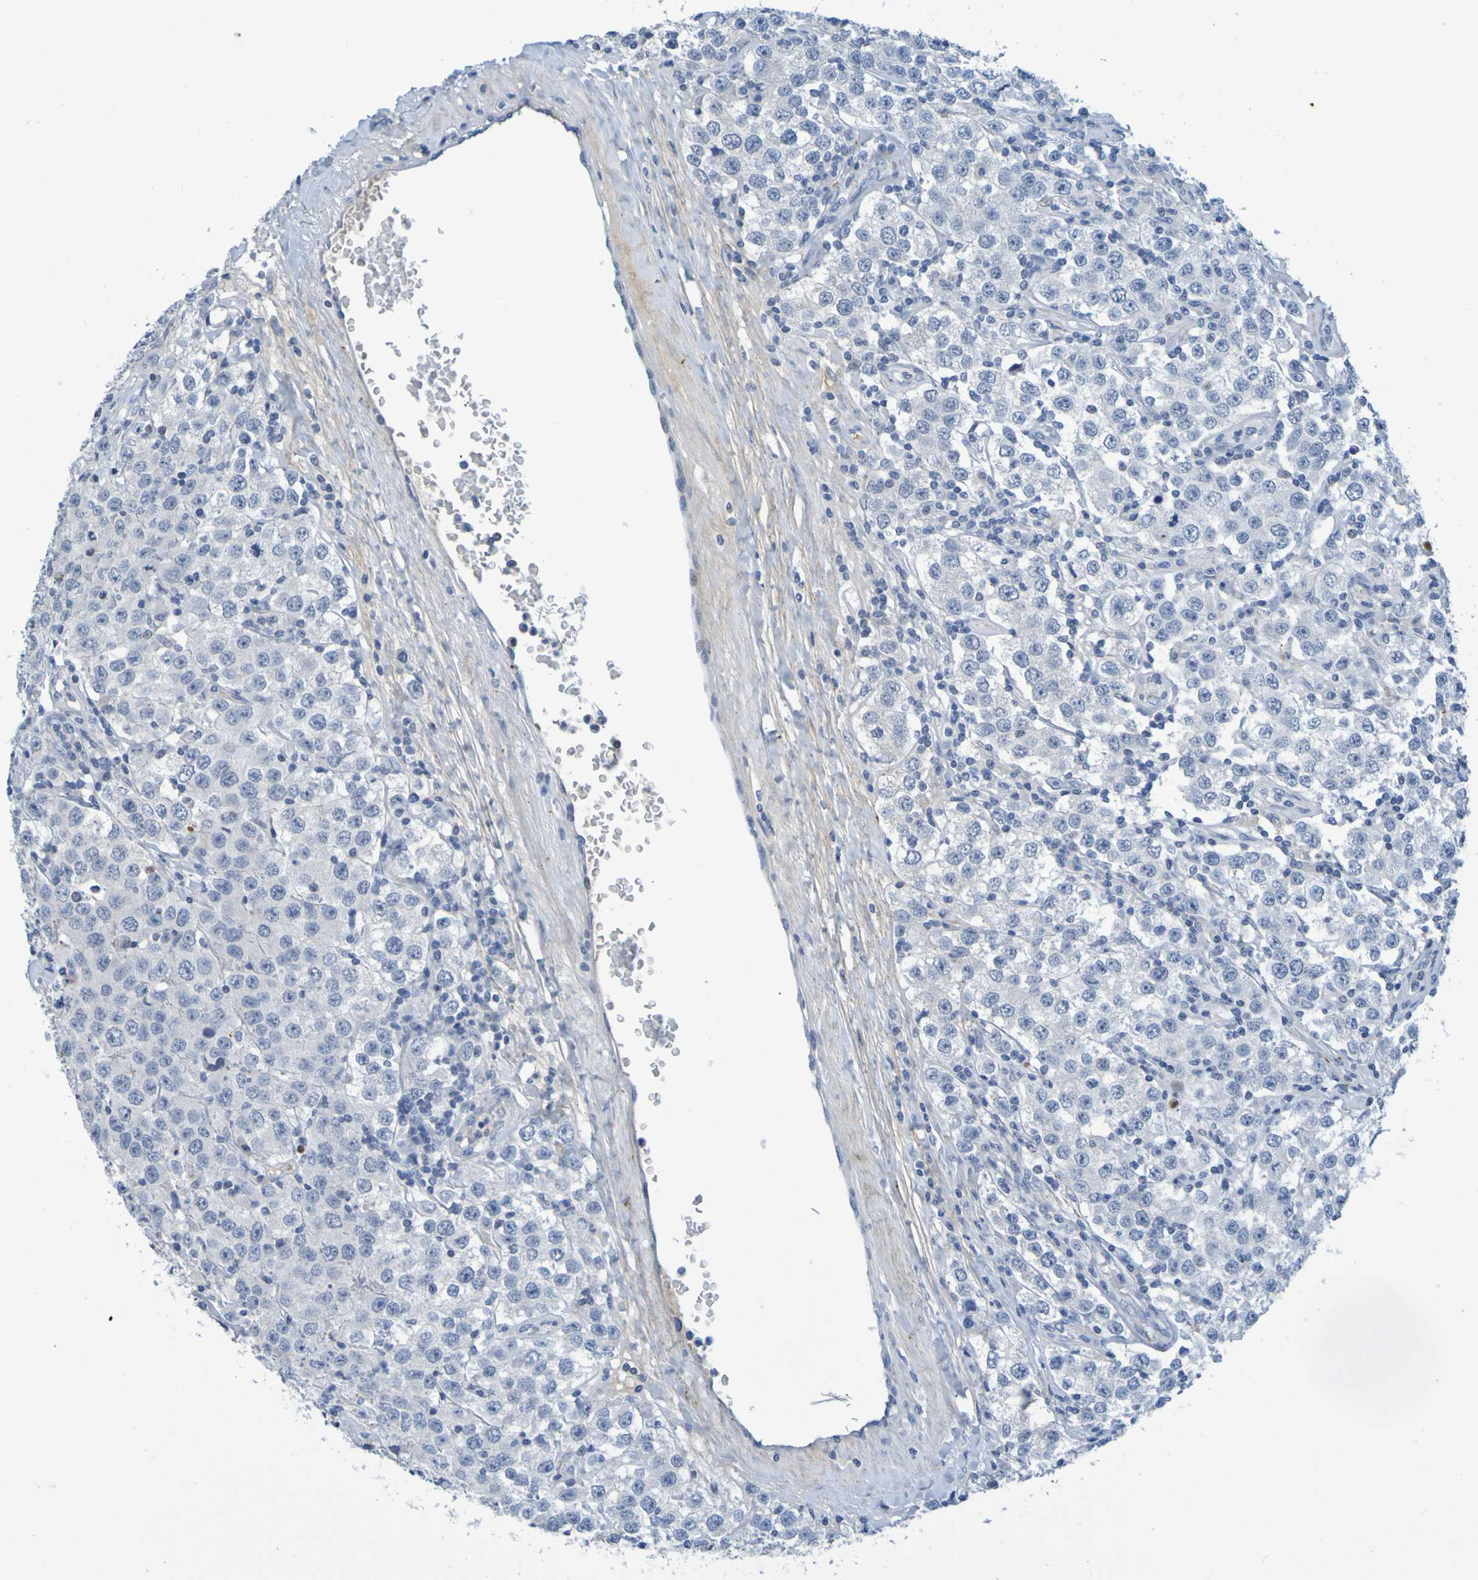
{"staining": {"intensity": "negative", "quantity": "none", "location": "none"}, "tissue": "testis cancer", "cell_type": "Tumor cells", "image_type": "cancer", "snomed": [{"axis": "morphology", "description": "Seminoma, NOS"}, {"axis": "topography", "description": "Testis"}], "caption": "High power microscopy micrograph of an immunohistochemistry photomicrograph of testis cancer, revealing no significant staining in tumor cells.", "gene": "IL10", "patient": {"sex": "male", "age": 52}}